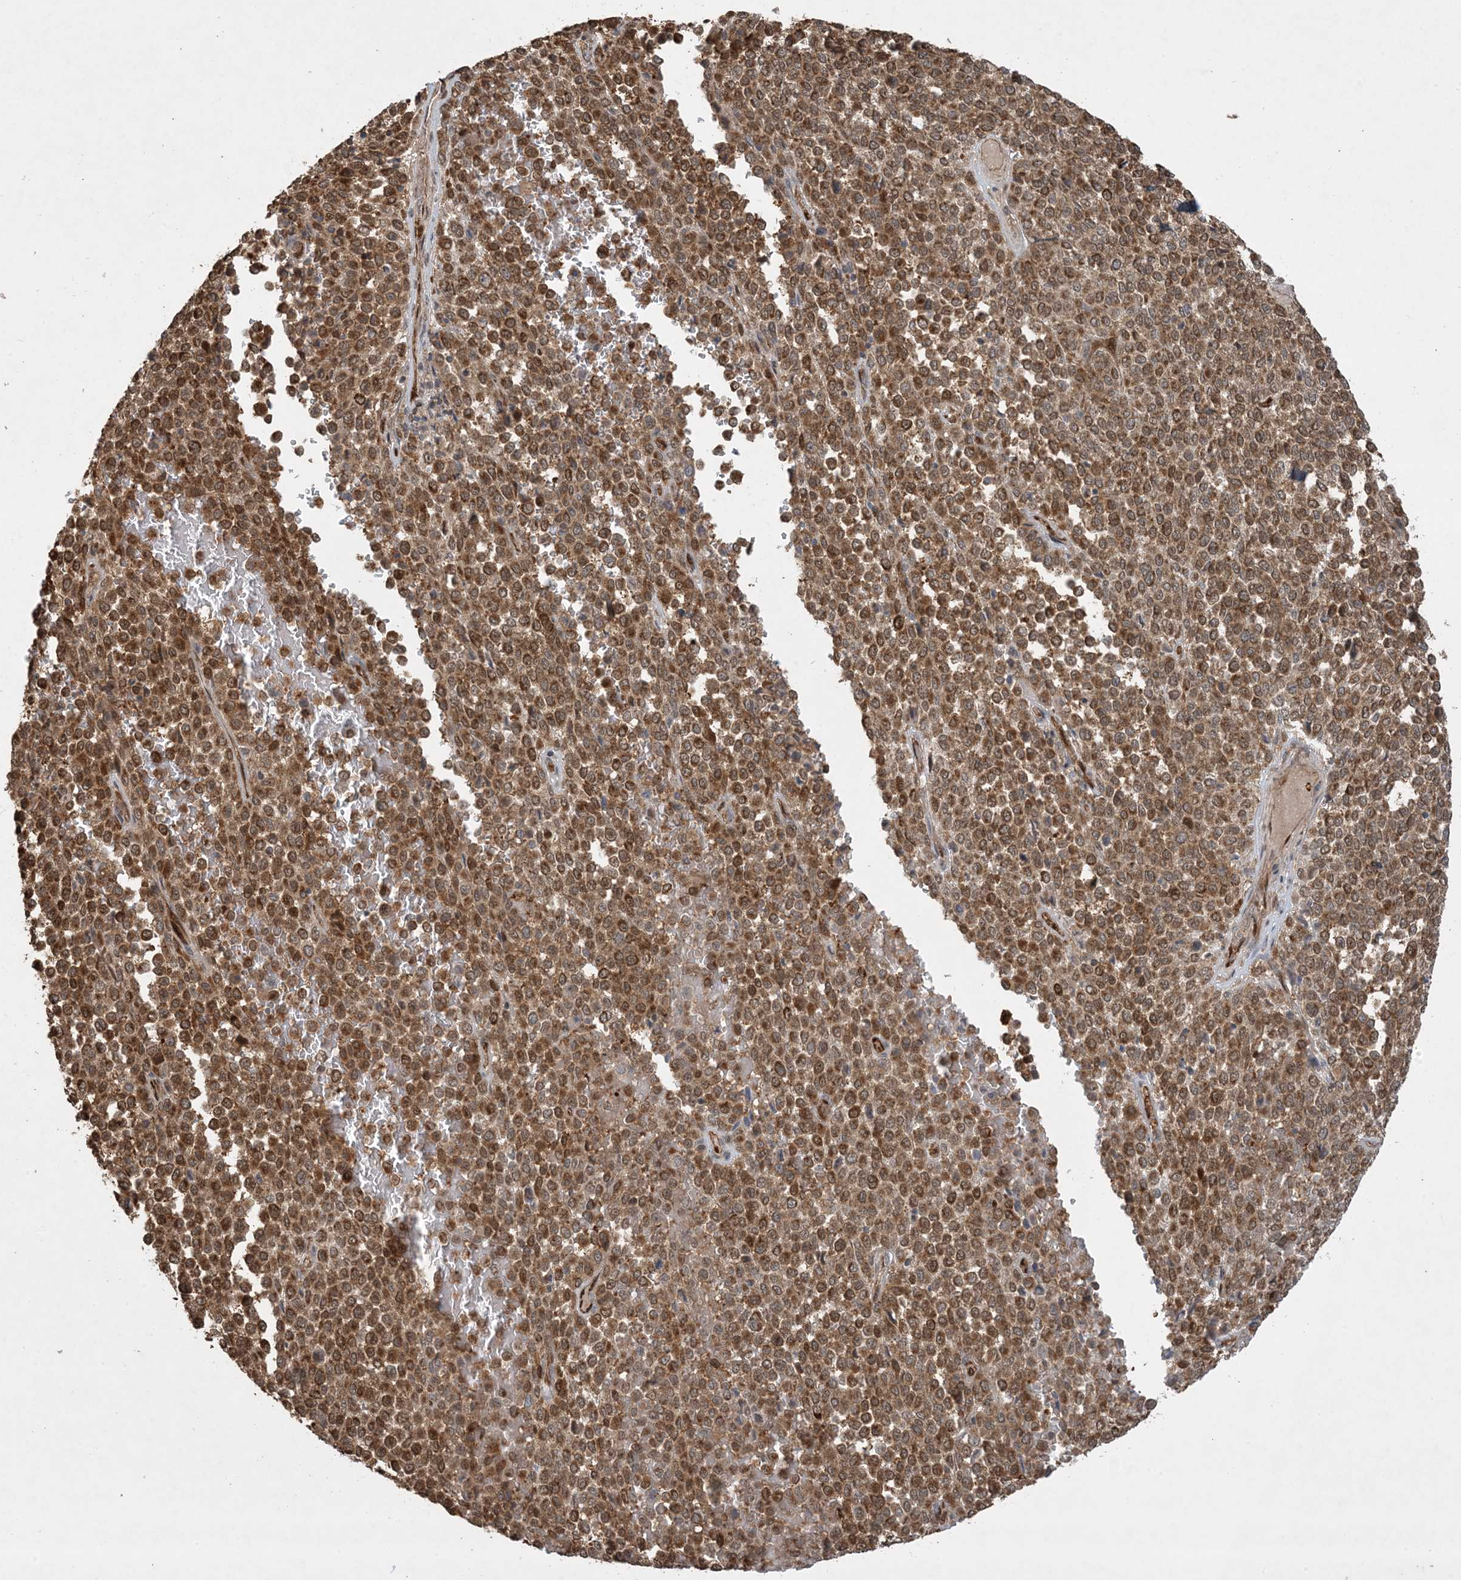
{"staining": {"intensity": "moderate", "quantity": ">75%", "location": "cytoplasmic/membranous"}, "tissue": "melanoma", "cell_type": "Tumor cells", "image_type": "cancer", "snomed": [{"axis": "morphology", "description": "Malignant melanoma, Metastatic site"}, {"axis": "topography", "description": "Pancreas"}], "caption": "The image exhibits immunohistochemical staining of melanoma. There is moderate cytoplasmic/membranous positivity is appreciated in approximately >75% of tumor cells.", "gene": "PPM1F", "patient": {"sex": "female", "age": 30}}